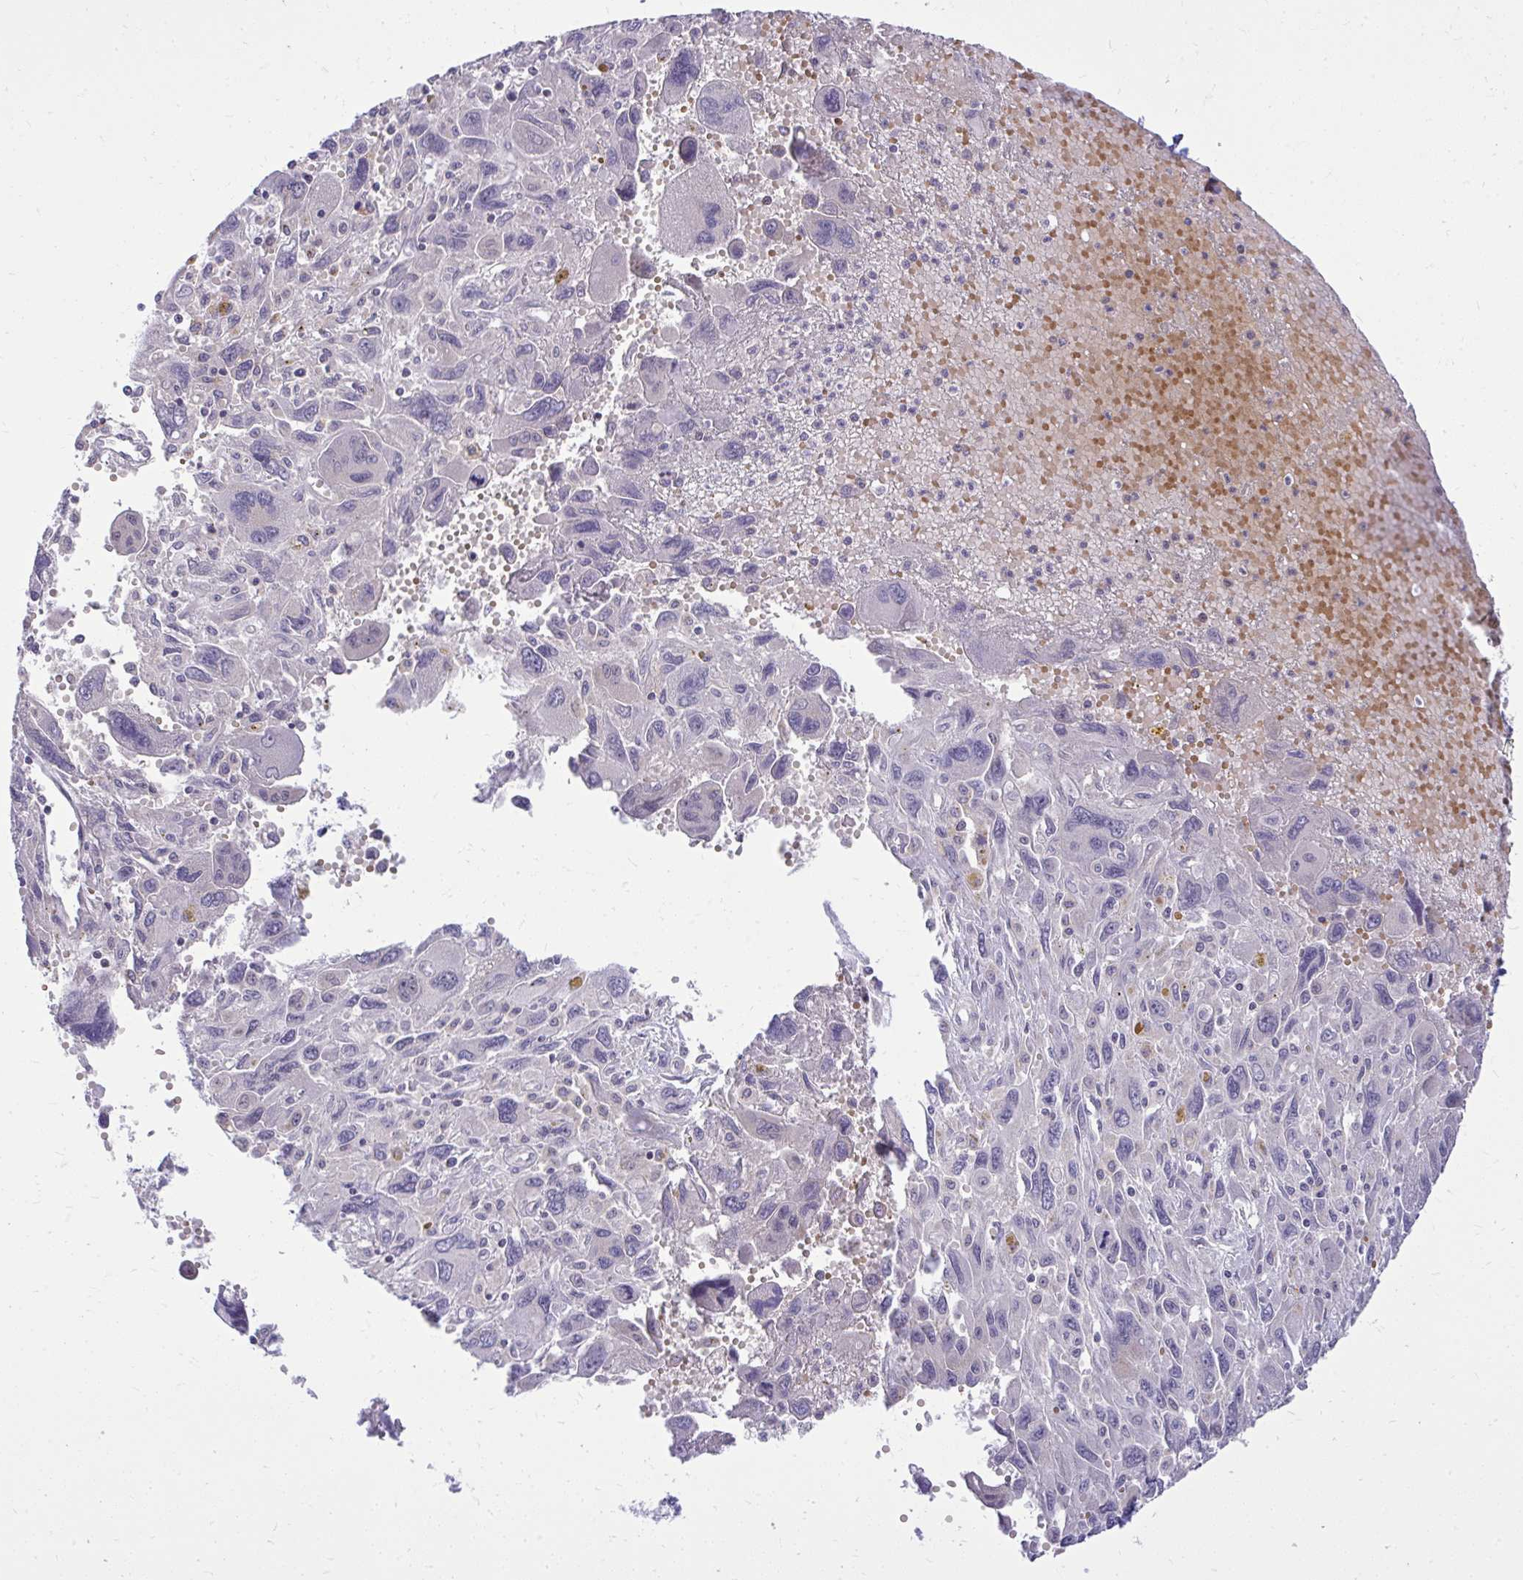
{"staining": {"intensity": "negative", "quantity": "none", "location": "none"}, "tissue": "pancreatic cancer", "cell_type": "Tumor cells", "image_type": "cancer", "snomed": [{"axis": "morphology", "description": "Adenocarcinoma, NOS"}, {"axis": "topography", "description": "Pancreas"}], "caption": "This is a image of immunohistochemistry (IHC) staining of pancreatic cancer, which shows no positivity in tumor cells. Nuclei are stained in blue.", "gene": "DPY19L1", "patient": {"sex": "female", "age": 47}}